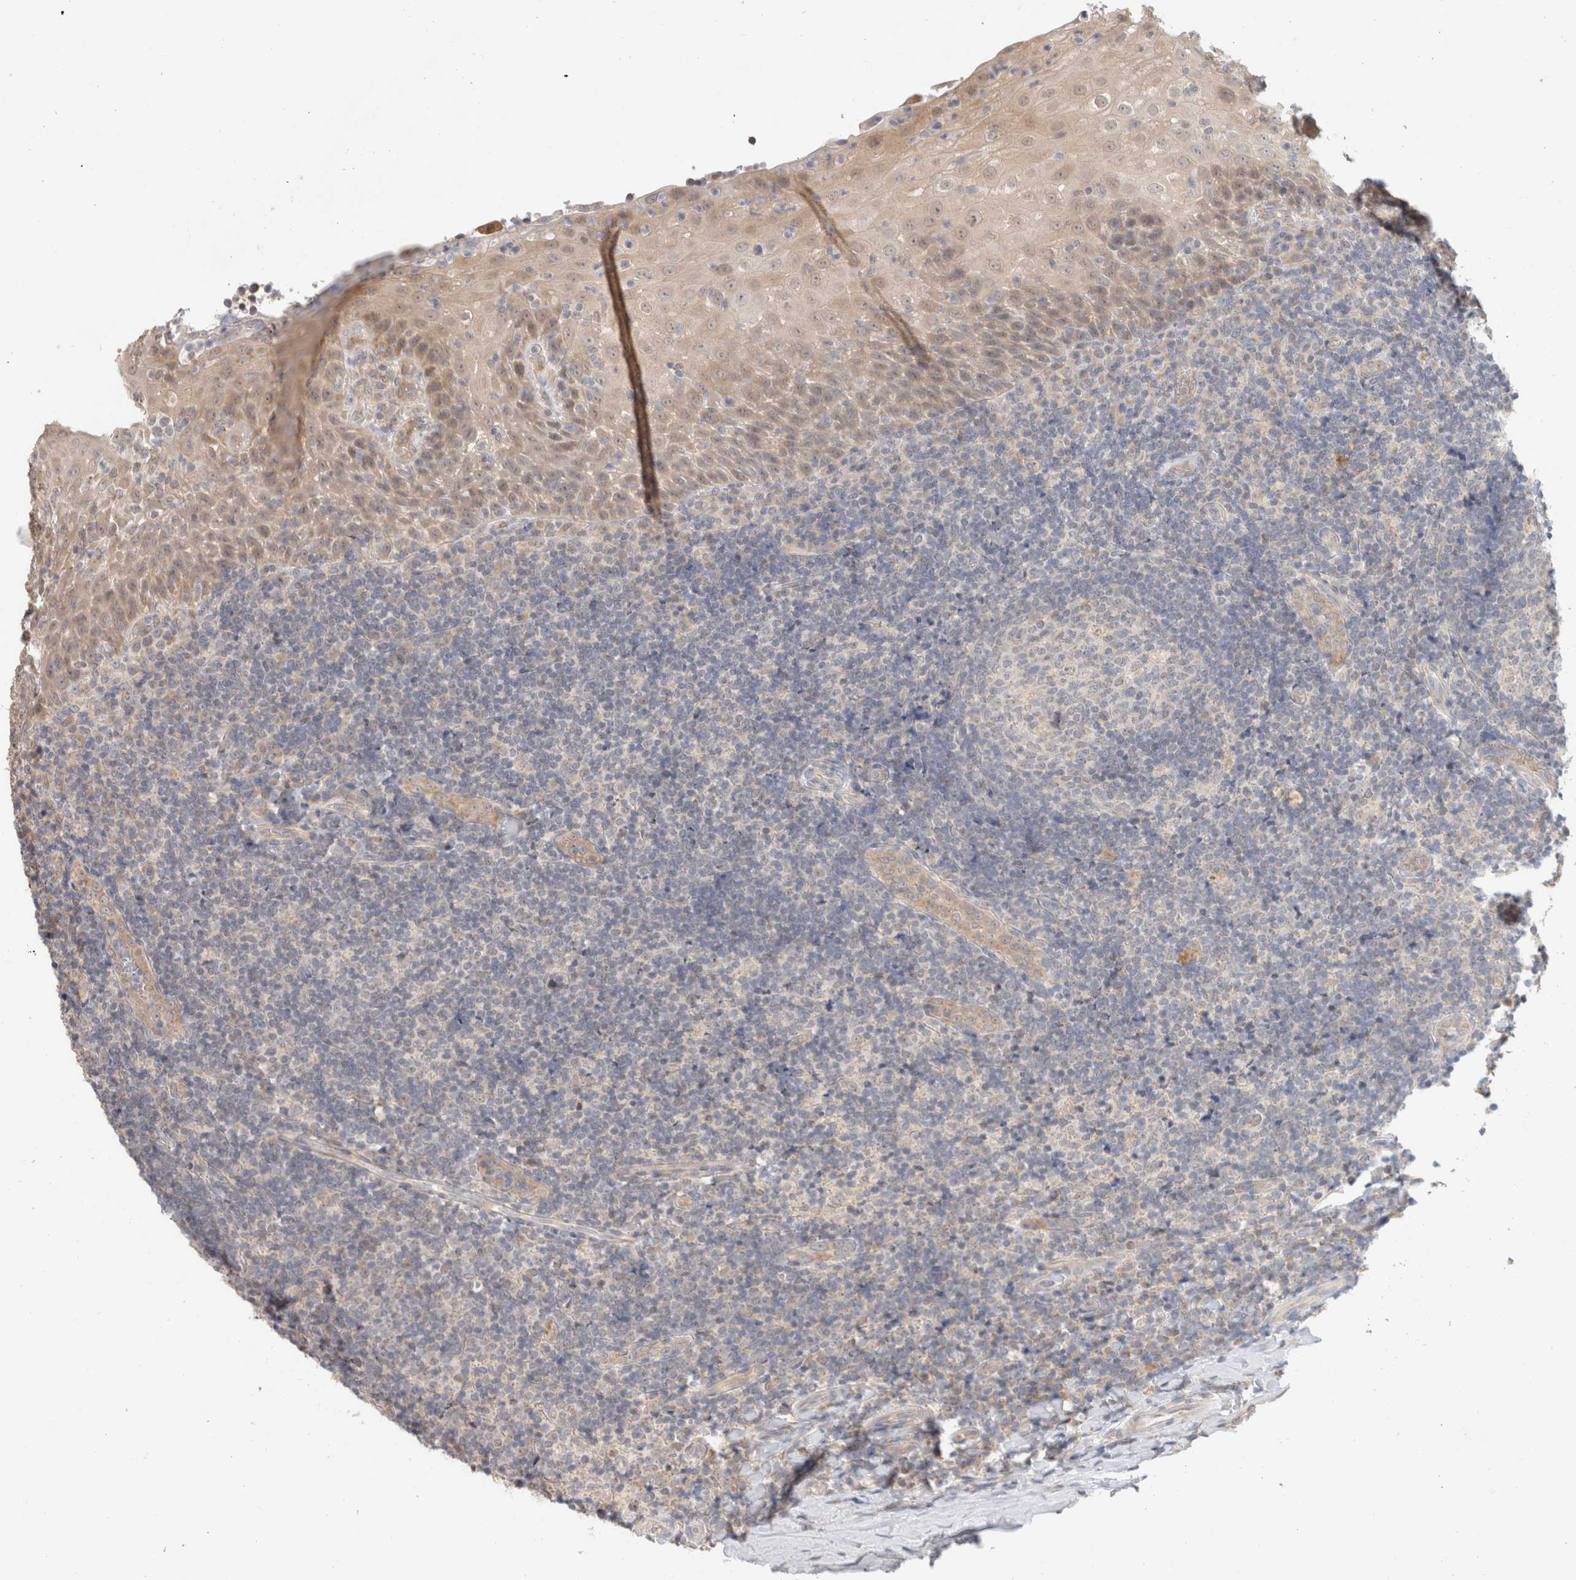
{"staining": {"intensity": "negative", "quantity": "none", "location": "none"}, "tissue": "tonsil", "cell_type": "Germinal center cells", "image_type": "normal", "snomed": [{"axis": "morphology", "description": "Normal tissue, NOS"}, {"axis": "topography", "description": "Tonsil"}], "caption": "Image shows no significant protein staining in germinal center cells of unremarkable tonsil.", "gene": "CA13", "patient": {"sex": "male", "age": 37}}